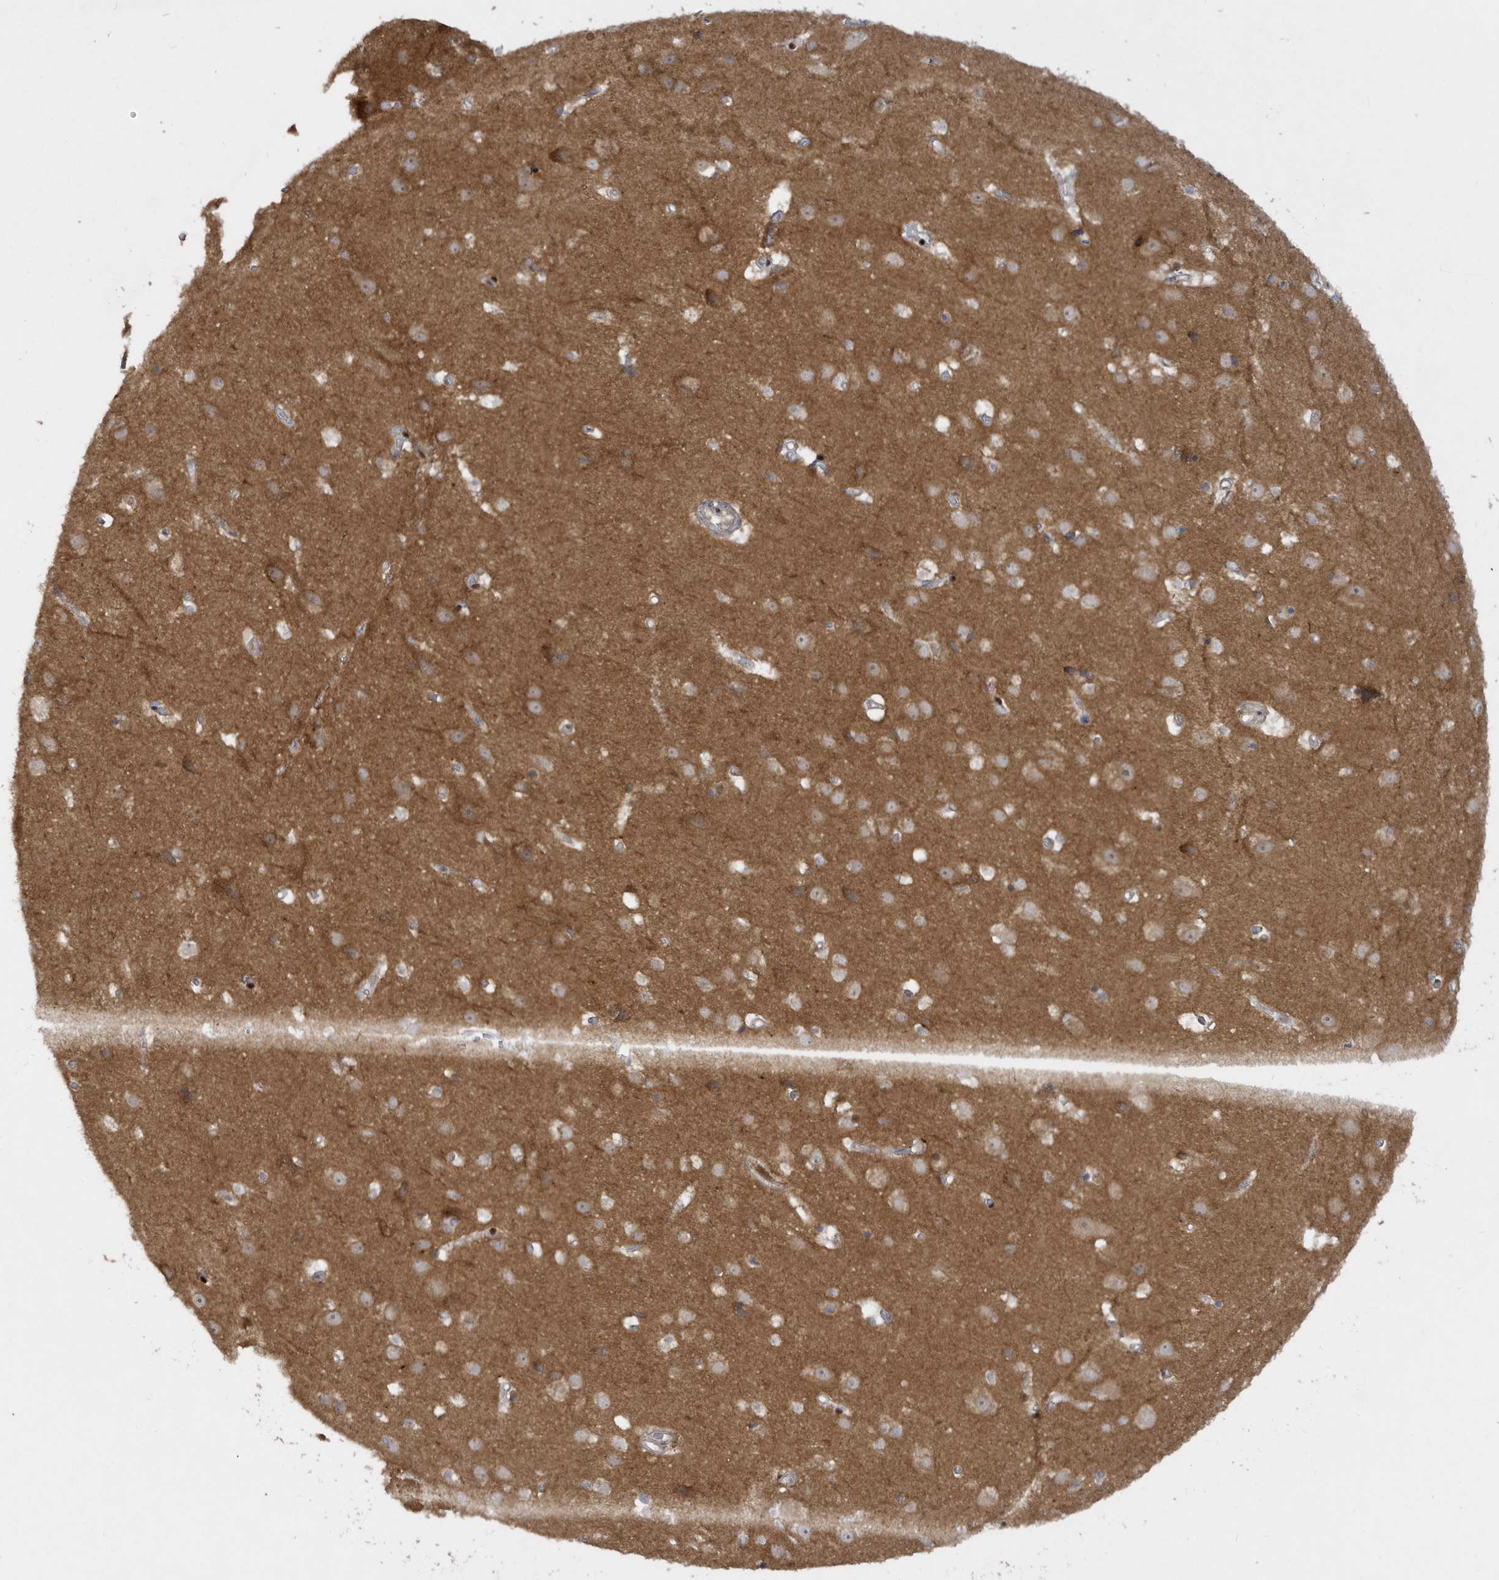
{"staining": {"intensity": "negative", "quantity": "none", "location": "none"}, "tissue": "cerebral cortex", "cell_type": "Endothelial cells", "image_type": "normal", "snomed": [{"axis": "morphology", "description": "Normal tissue, NOS"}, {"axis": "topography", "description": "Cerebral cortex"}], "caption": "This is an immunohistochemistry histopathology image of benign cerebral cortex. There is no expression in endothelial cells.", "gene": "ATG4A", "patient": {"sex": "male", "age": 54}}